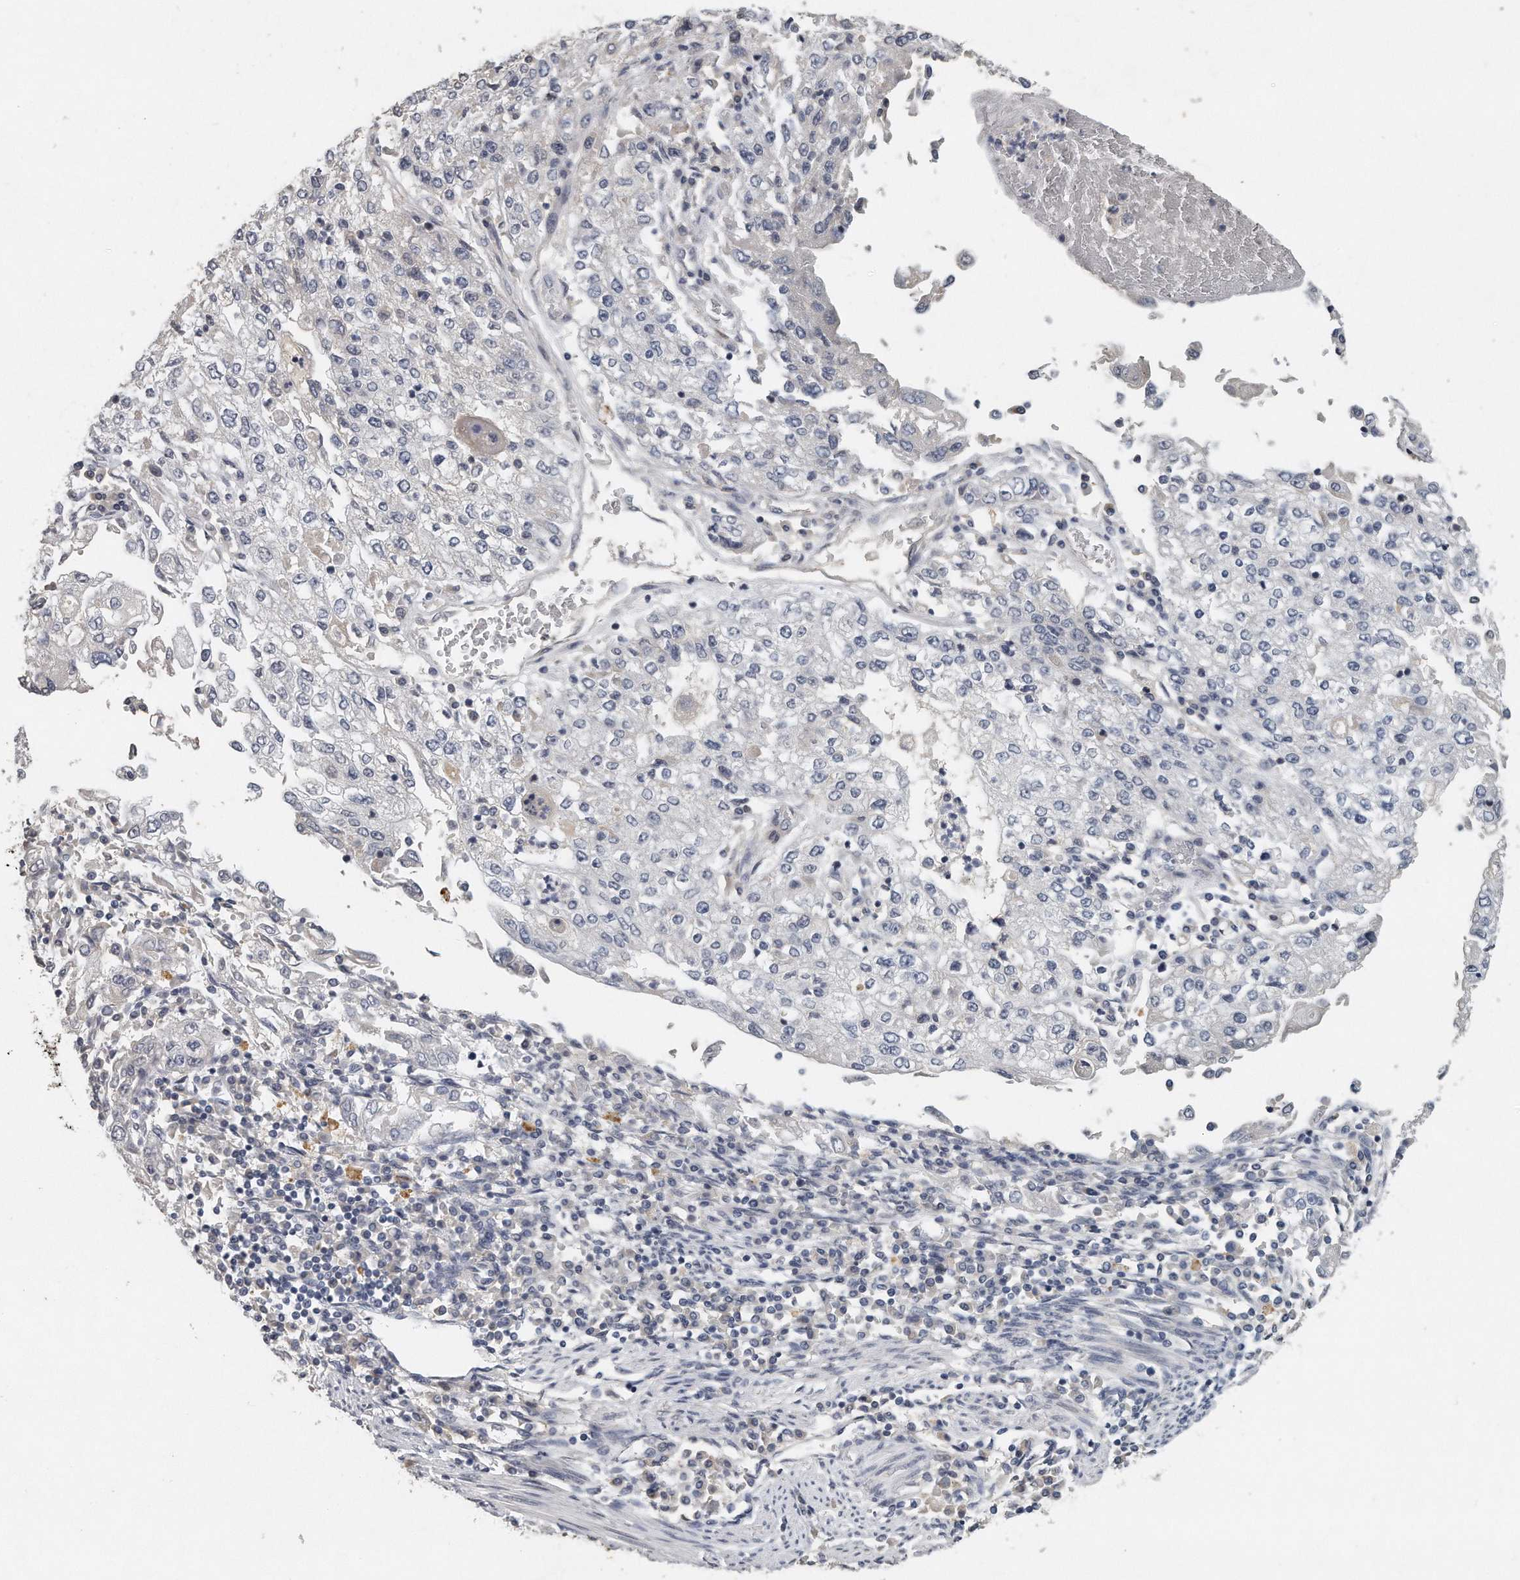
{"staining": {"intensity": "negative", "quantity": "none", "location": "none"}, "tissue": "endometrial cancer", "cell_type": "Tumor cells", "image_type": "cancer", "snomed": [{"axis": "morphology", "description": "Adenocarcinoma, NOS"}, {"axis": "topography", "description": "Endometrium"}], "caption": "Tumor cells are negative for brown protein staining in endometrial cancer.", "gene": "CAMK1", "patient": {"sex": "female", "age": 49}}